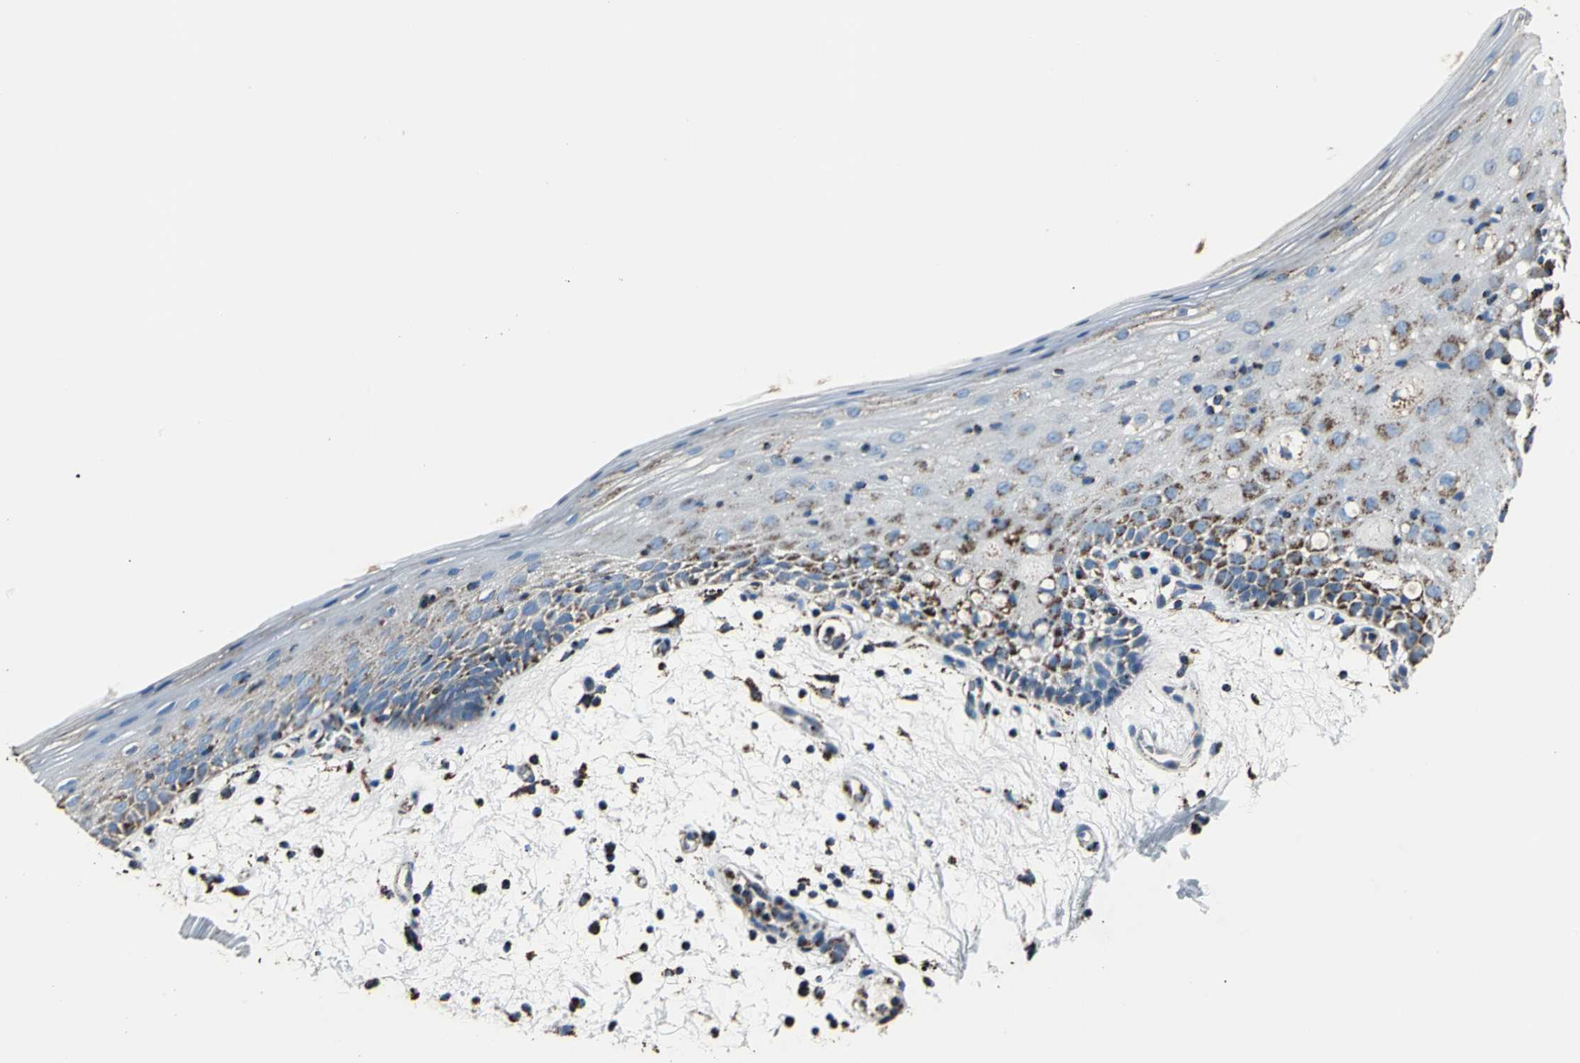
{"staining": {"intensity": "strong", "quantity": "25%-75%", "location": "cytoplasmic/membranous"}, "tissue": "oral mucosa", "cell_type": "Squamous epithelial cells", "image_type": "normal", "snomed": [{"axis": "morphology", "description": "Normal tissue, NOS"}, {"axis": "morphology", "description": "Squamous cell carcinoma, NOS"}, {"axis": "topography", "description": "Skeletal muscle"}, {"axis": "topography", "description": "Oral tissue"}, {"axis": "topography", "description": "Head-Neck"}], "caption": "Brown immunohistochemical staining in unremarkable human oral mucosa demonstrates strong cytoplasmic/membranous expression in about 25%-75% of squamous epithelial cells.", "gene": "ECH1", "patient": {"sex": "male", "age": 71}}